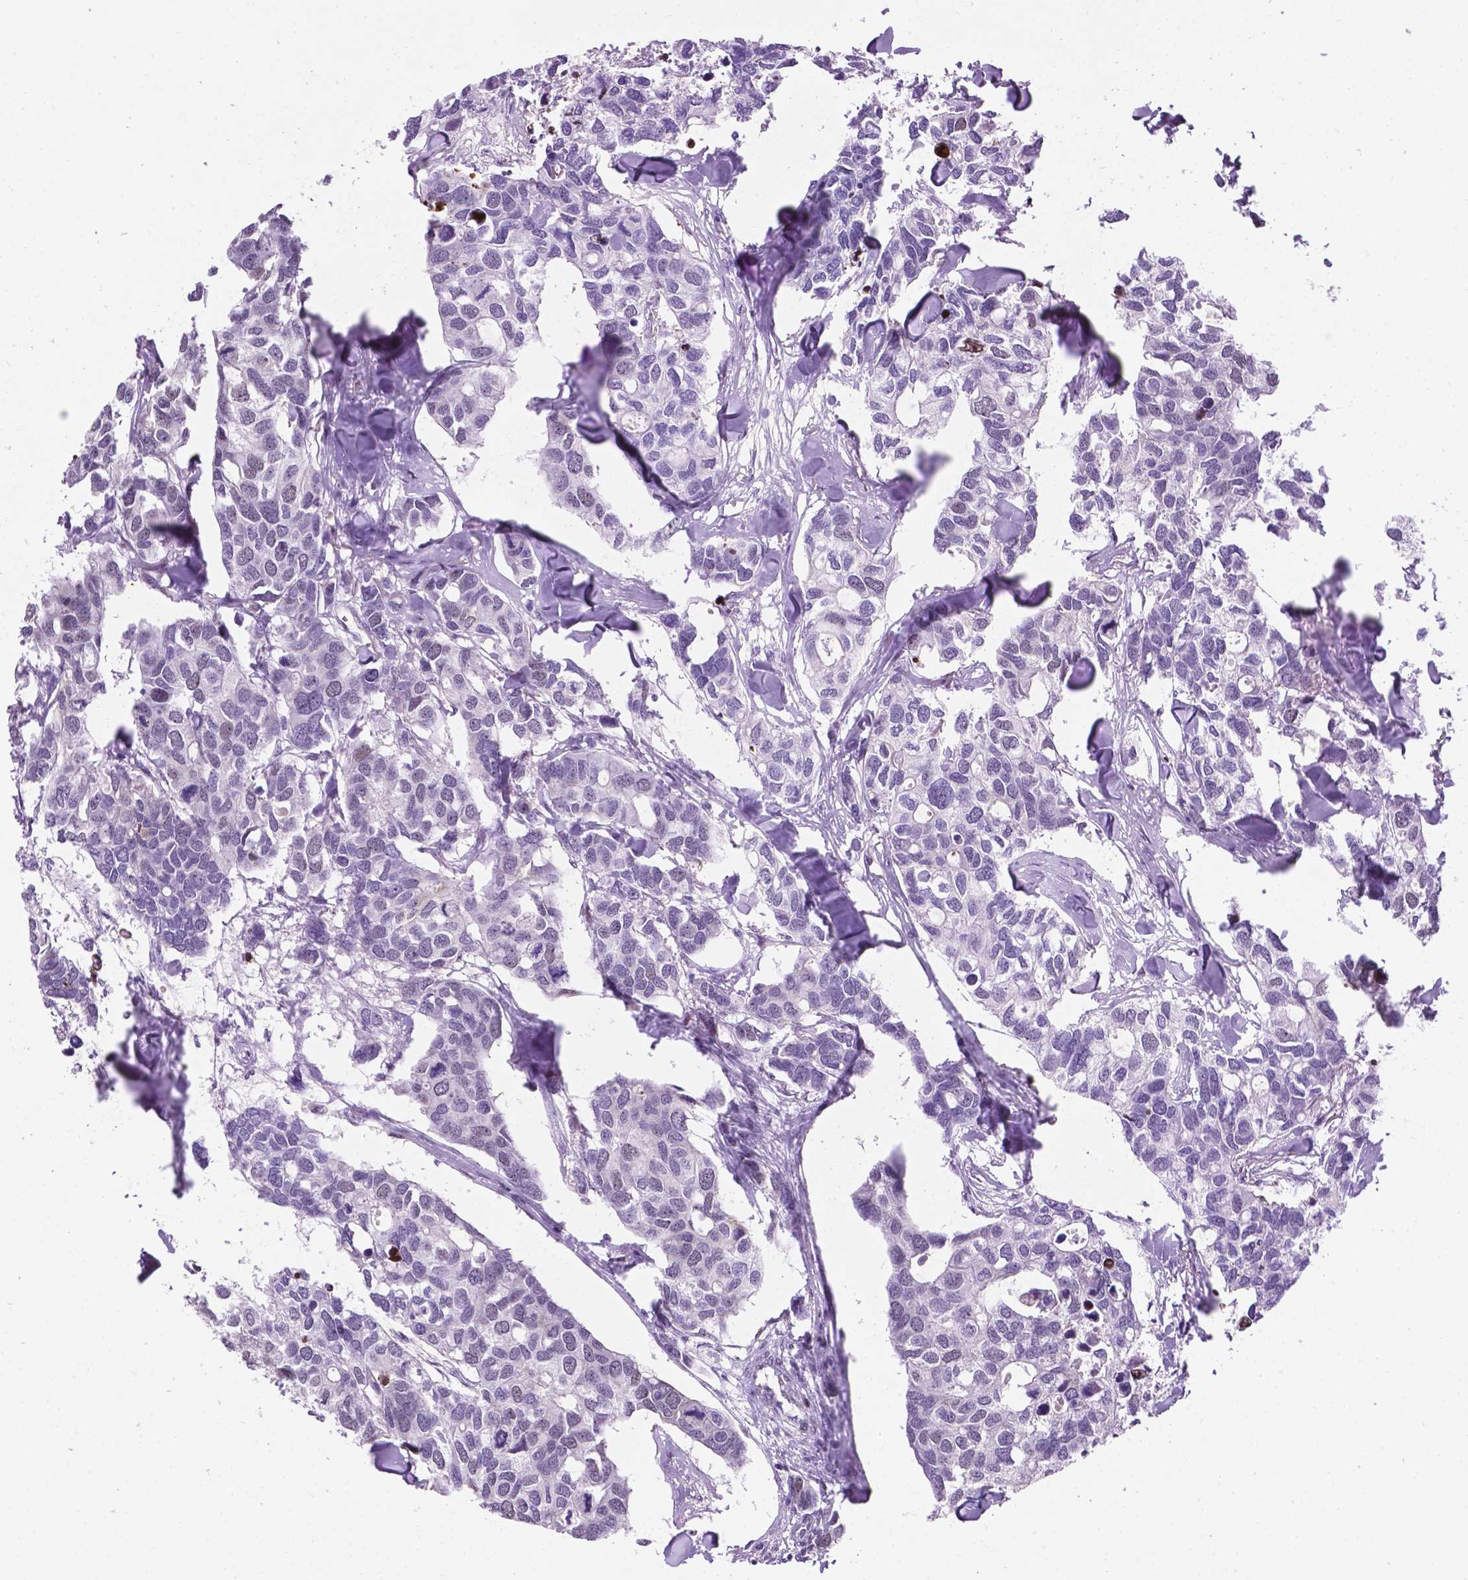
{"staining": {"intensity": "negative", "quantity": "none", "location": "none"}, "tissue": "breast cancer", "cell_type": "Tumor cells", "image_type": "cancer", "snomed": [{"axis": "morphology", "description": "Duct carcinoma"}, {"axis": "topography", "description": "Breast"}], "caption": "An image of invasive ductal carcinoma (breast) stained for a protein reveals no brown staining in tumor cells. (DAB immunohistochemistry visualized using brightfield microscopy, high magnification).", "gene": "SMAD3", "patient": {"sex": "female", "age": 83}}